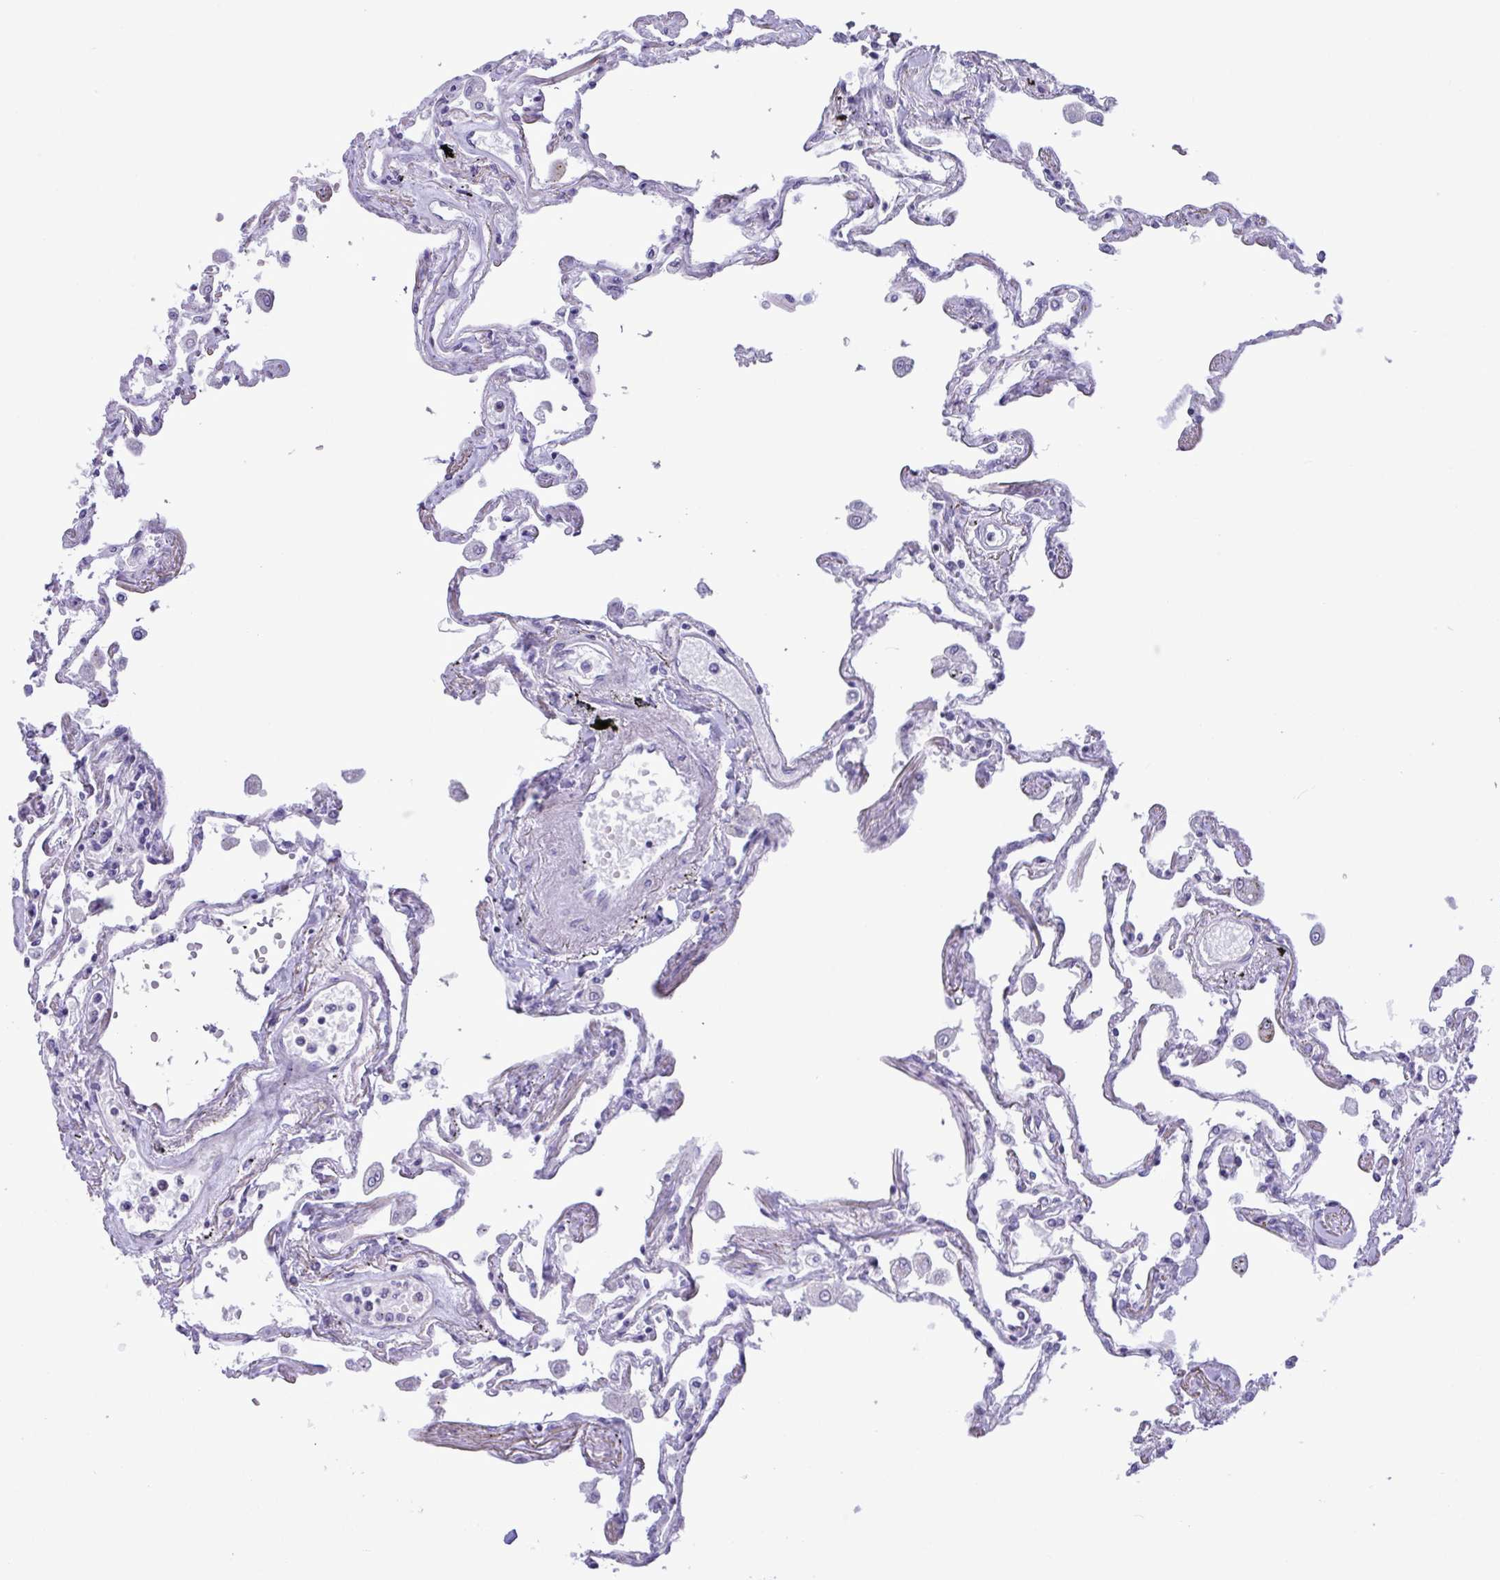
{"staining": {"intensity": "negative", "quantity": "none", "location": "none"}, "tissue": "lung", "cell_type": "Alveolar cells", "image_type": "normal", "snomed": [{"axis": "morphology", "description": "Normal tissue, NOS"}, {"axis": "morphology", "description": "Adenocarcinoma, NOS"}, {"axis": "topography", "description": "Cartilage tissue"}, {"axis": "topography", "description": "Lung"}], "caption": "High magnification brightfield microscopy of unremarkable lung stained with DAB (3,3'-diaminobenzidine) (brown) and counterstained with hematoxylin (blue): alveolar cells show no significant expression.", "gene": "C4orf33", "patient": {"sex": "female", "age": 67}}